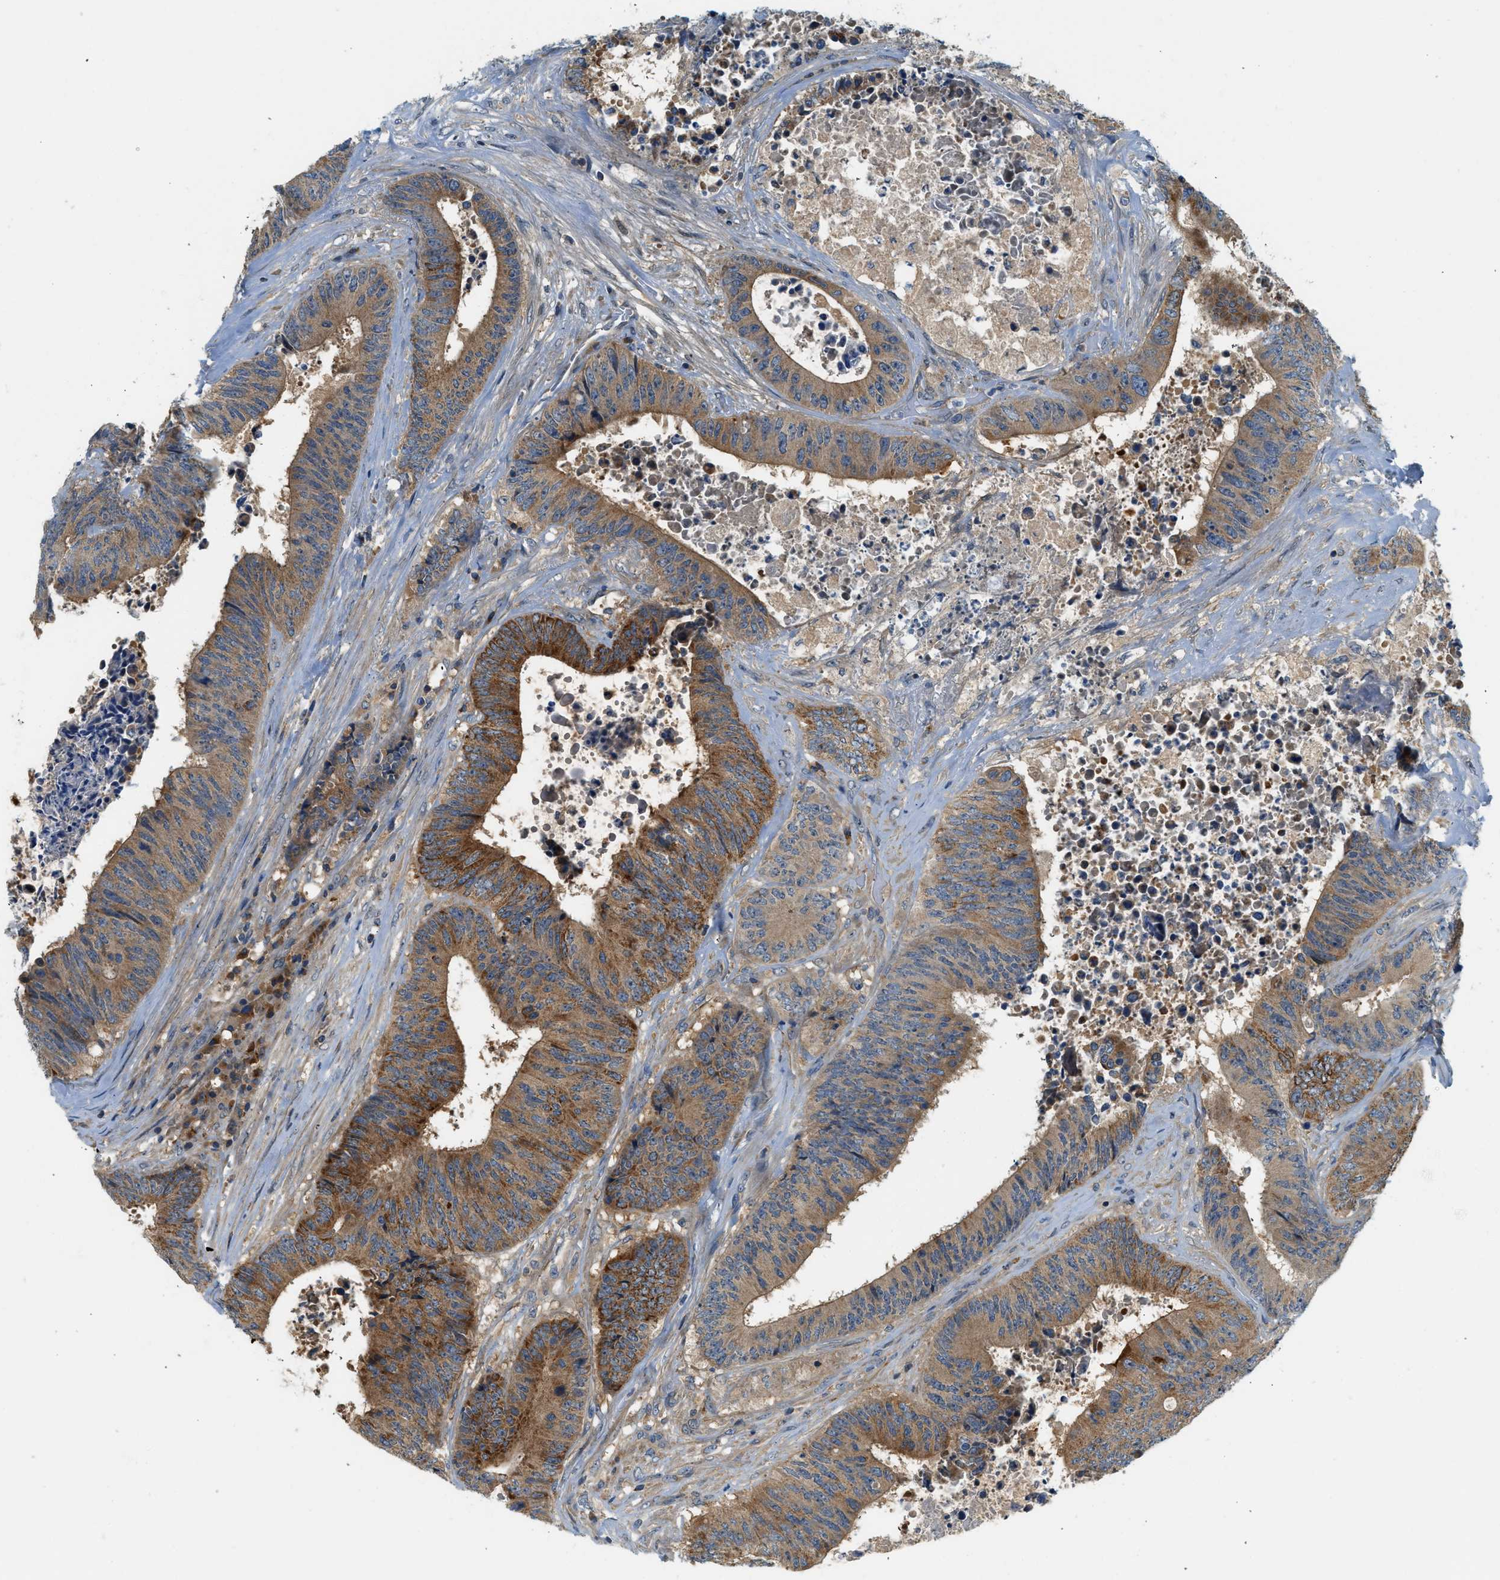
{"staining": {"intensity": "moderate", "quantity": ">75%", "location": "cytoplasmic/membranous"}, "tissue": "colorectal cancer", "cell_type": "Tumor cells", "image_type": "cancer", "snomed": [{"axis": "morphology", "description": "Adenocarcinoma, NOS"}, {"axis": "topography", "description": "Rectum"}], "caption": "The immunohistochemical stain shows moderate cytoplasmic/membranous expression in tumor cells of colorectal cancer tissue.", "gene": "KCNK1", "patient": {"sex": "male", "age": 72}}